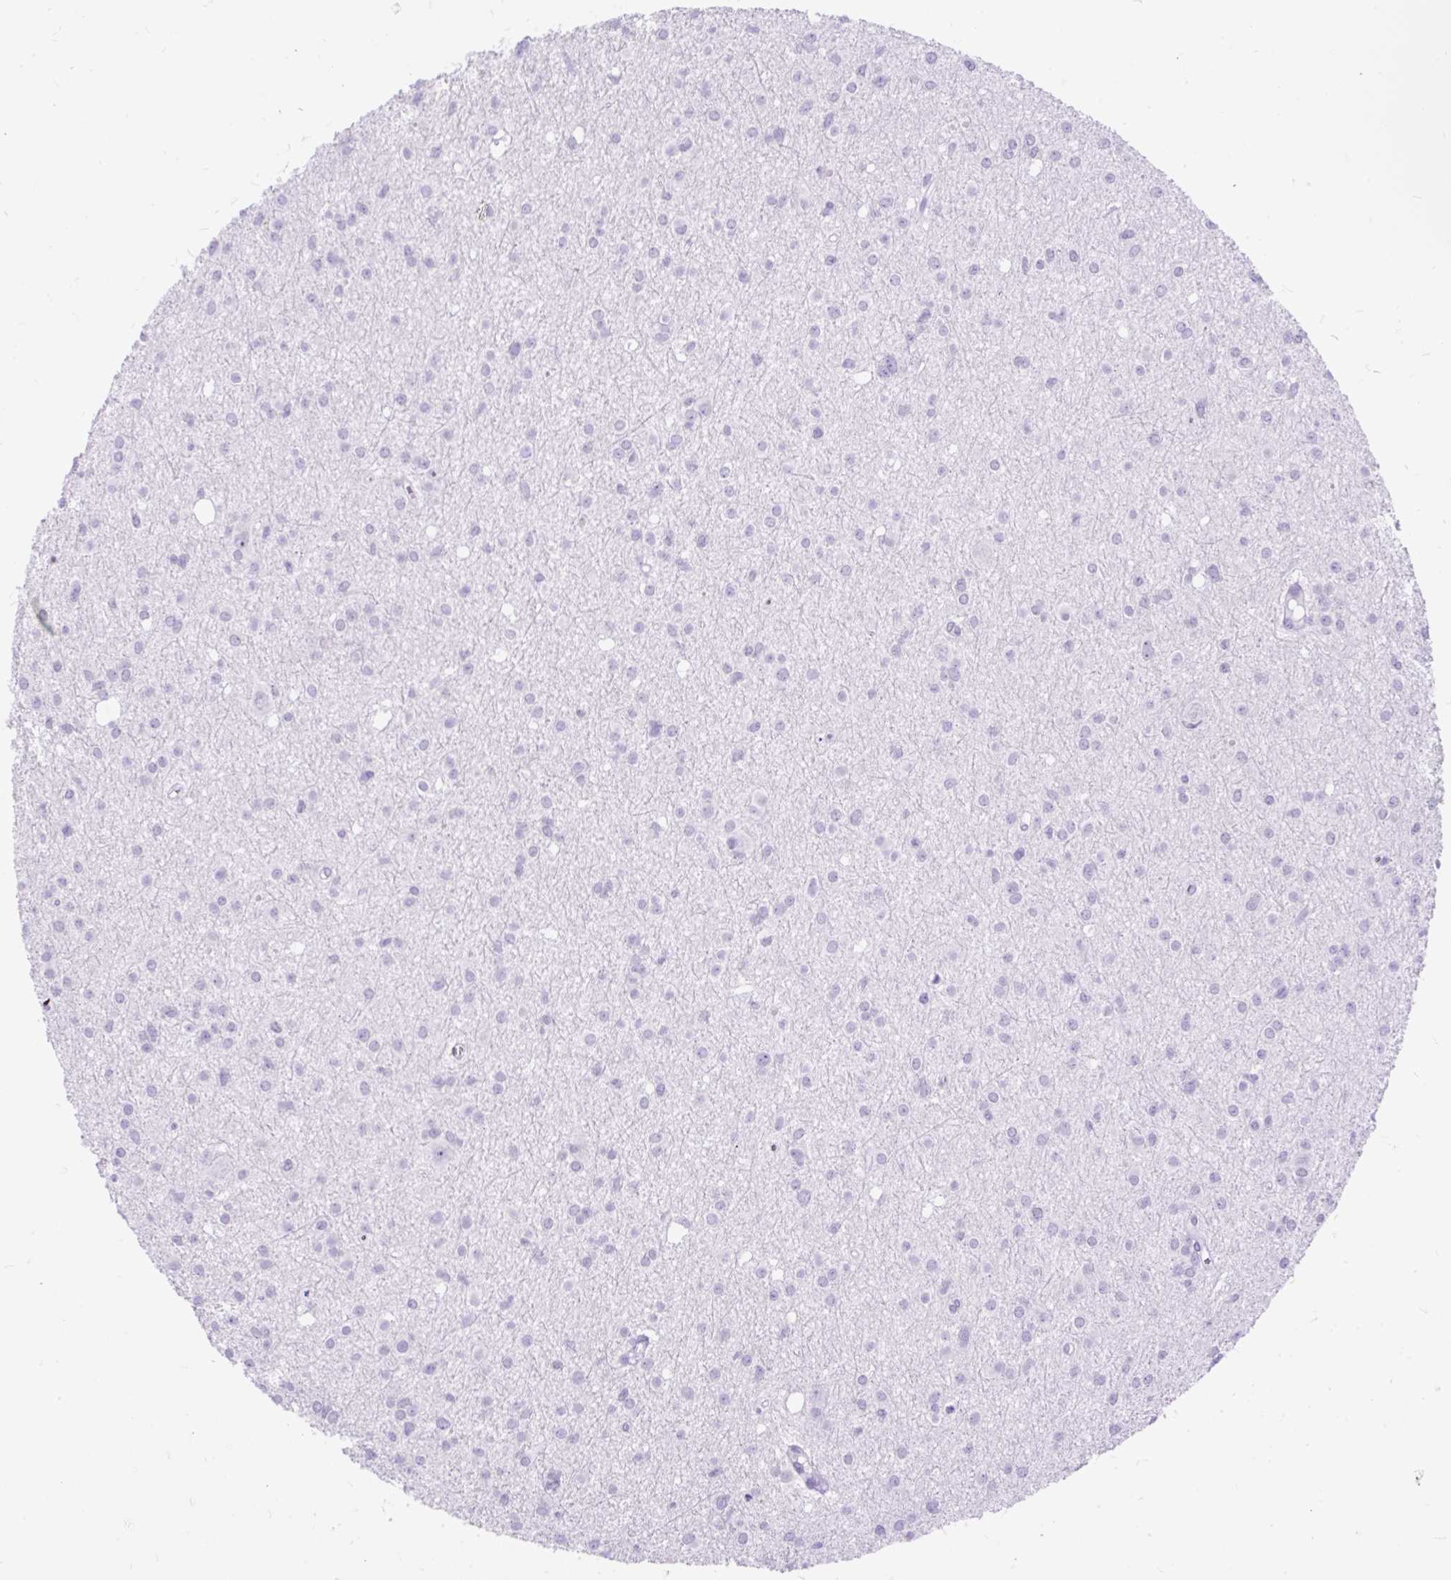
{"staining": {"intensity": "negative", "quantity": "none", "location": "none"}, "tissue": "glioma", "cell_type": "Tumor cells", "image_type": "cancer", "snomed": [{"axis": "morphology", "description": "Glioma, malignant, High grade"}, {"axis": "topography", "description": "Brain"}], "caption": "DAB (3,3'-diaminobenzidine) immunohistochemical staining of human malignant glioma (high-grade) reveals no significant positivity in tumor cells. (Immunohistochemistry (ihc), brightfield microscopy, high magnification).", "gene": "SCGB1A1", "patient": {"sex": "male", "age": 23}}